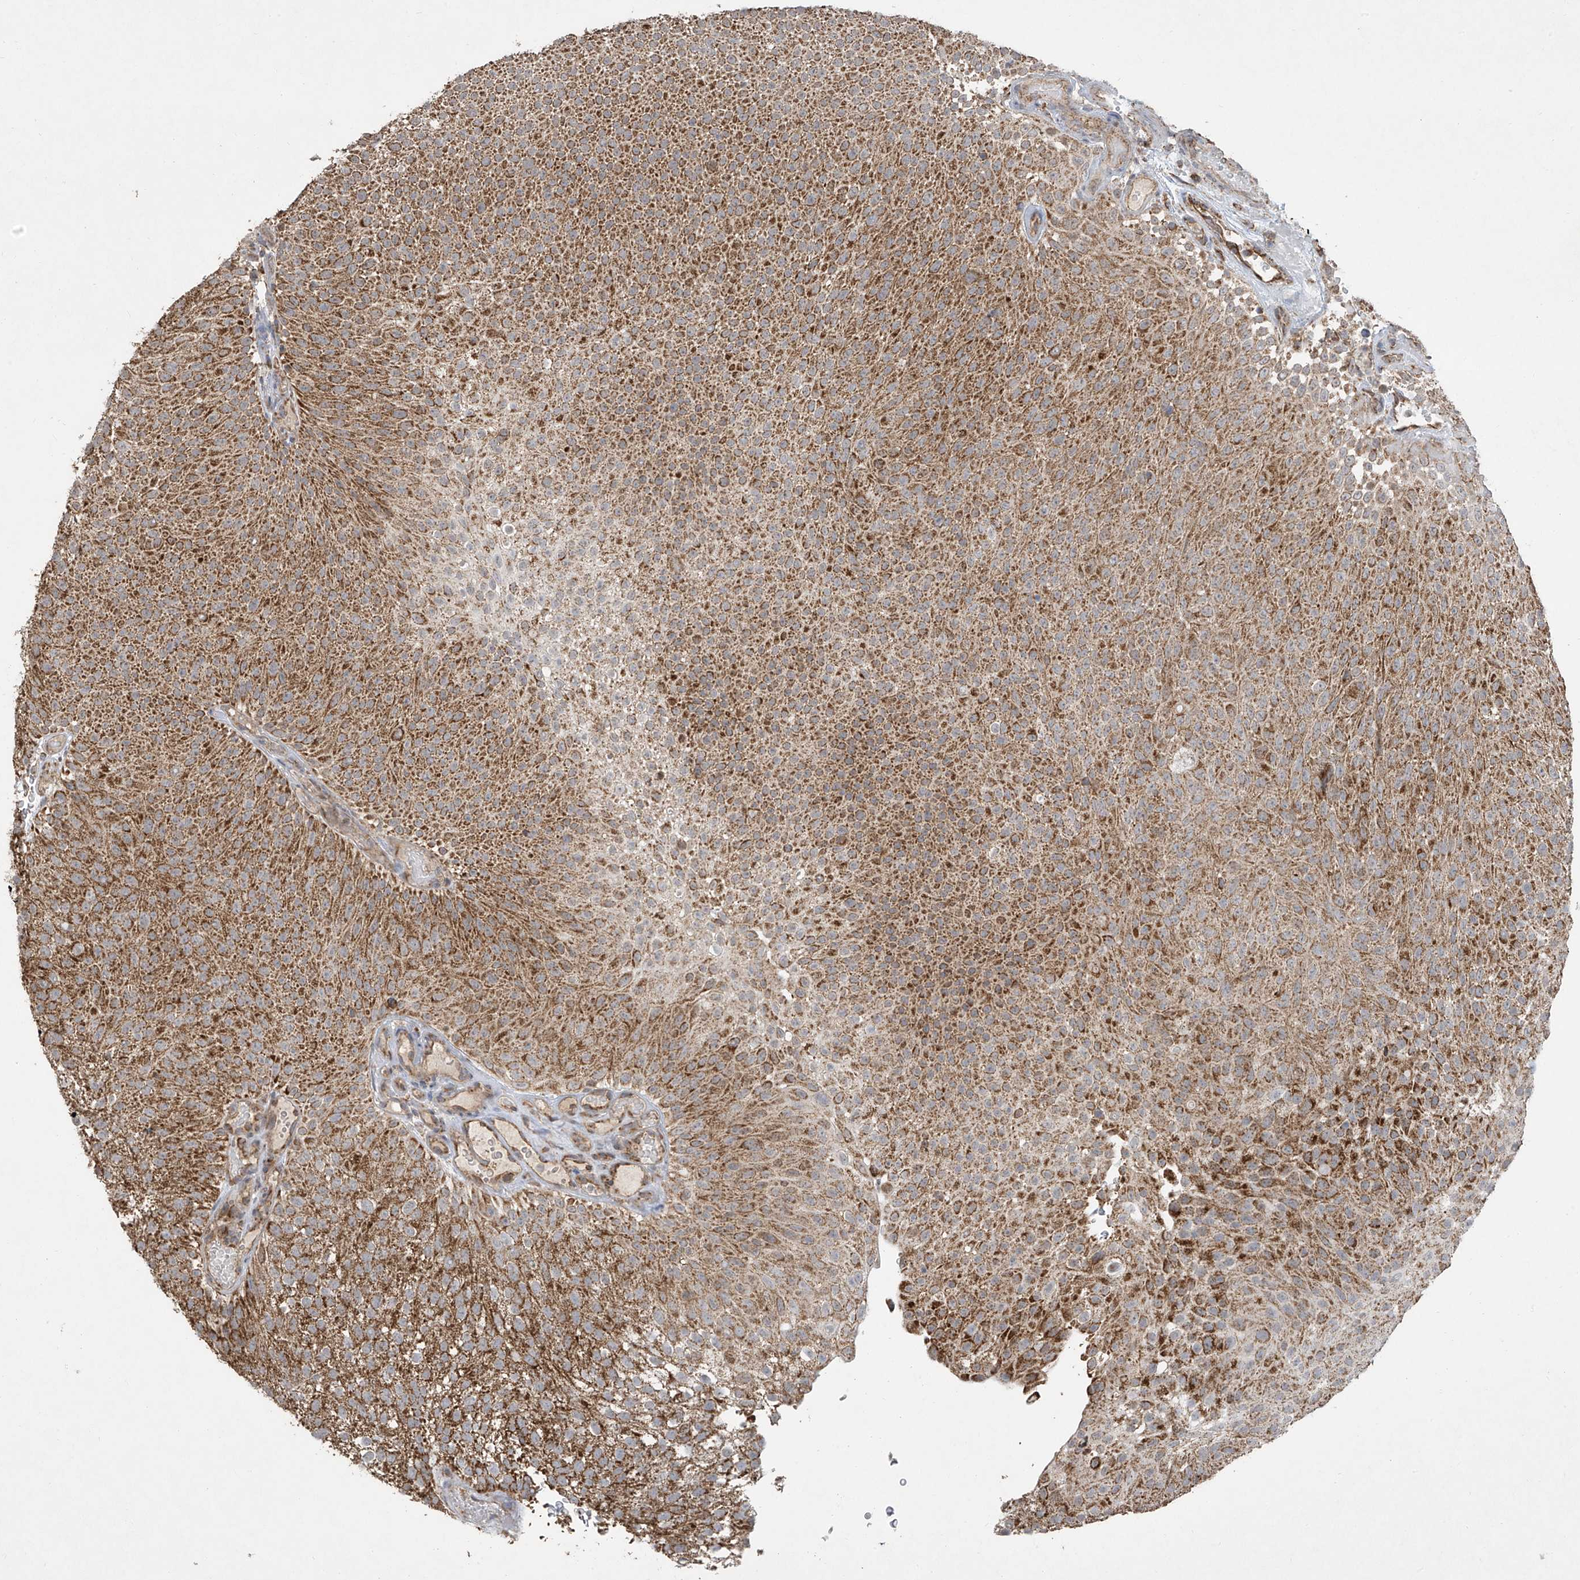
{"staining": {"intensity": "moderate", "quantity": ">75%", "location": "cytoplasmic/membranous"}, "tissue": "urothelial cancer", "cell_type": "Tumor cells", "image_type": "cancer", "snomed": [{"axis": "morphology", "description": "Urothelial carcinoma, Low grade"}, {"axis": "topography", "description": "Urinary bladder"}], "caption": "About >75% of tumor cells in low-grade urothelial carcinoma exhibit moderate cytoplasmic/membranous protein expression as visualized by brown immunohistochemical staining.", "gene": "UQCC1", "patient": {"sex": "male", "age": 78}}